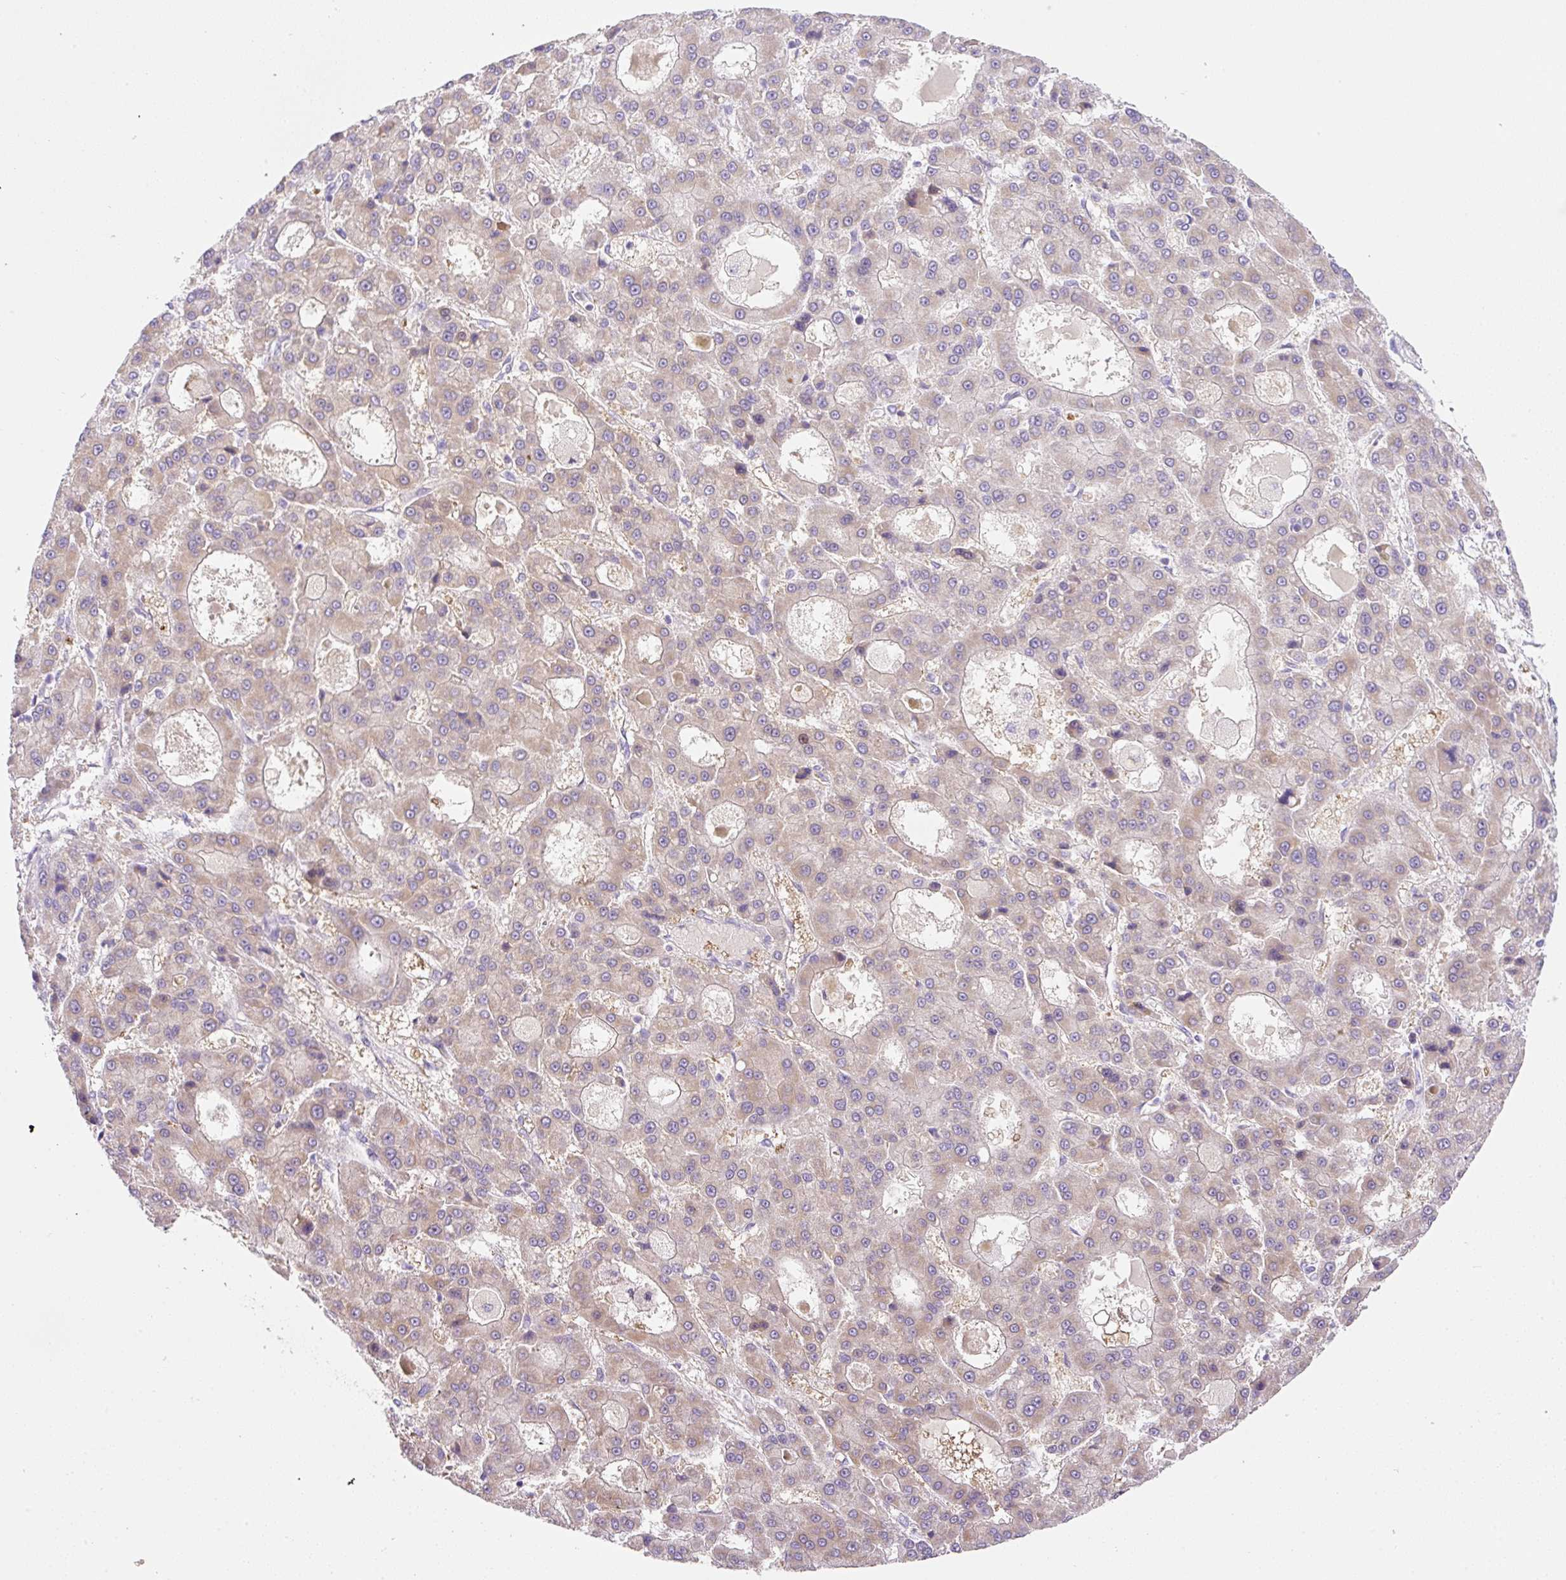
{"staining": {"intensity": "moderate", "quantity": ">75%", "location": "cytoplasmic/membranous"}, "tissue": "liver cancer", "cell_type": "Tumor cells", "image_type": "cancer", "snomed": [{"axis": "morphology", "description": "Carcinoma, Hepatocellular, NOS"}, {"axis": "topography", "description": "Liver"}], "caption": "An image of human liver cancer stained for a protein shows moderate cytoplasmic/membranous brown staining in tumor cells. The protein of interest is stained brown, and the nuclei are stained in blue (DAB (3,3'-diaminobenzidine) IHC with brightfield microscopy, high magnification).", "gene": "NDST3", "patient": {"sex": "male", "age": 70}}